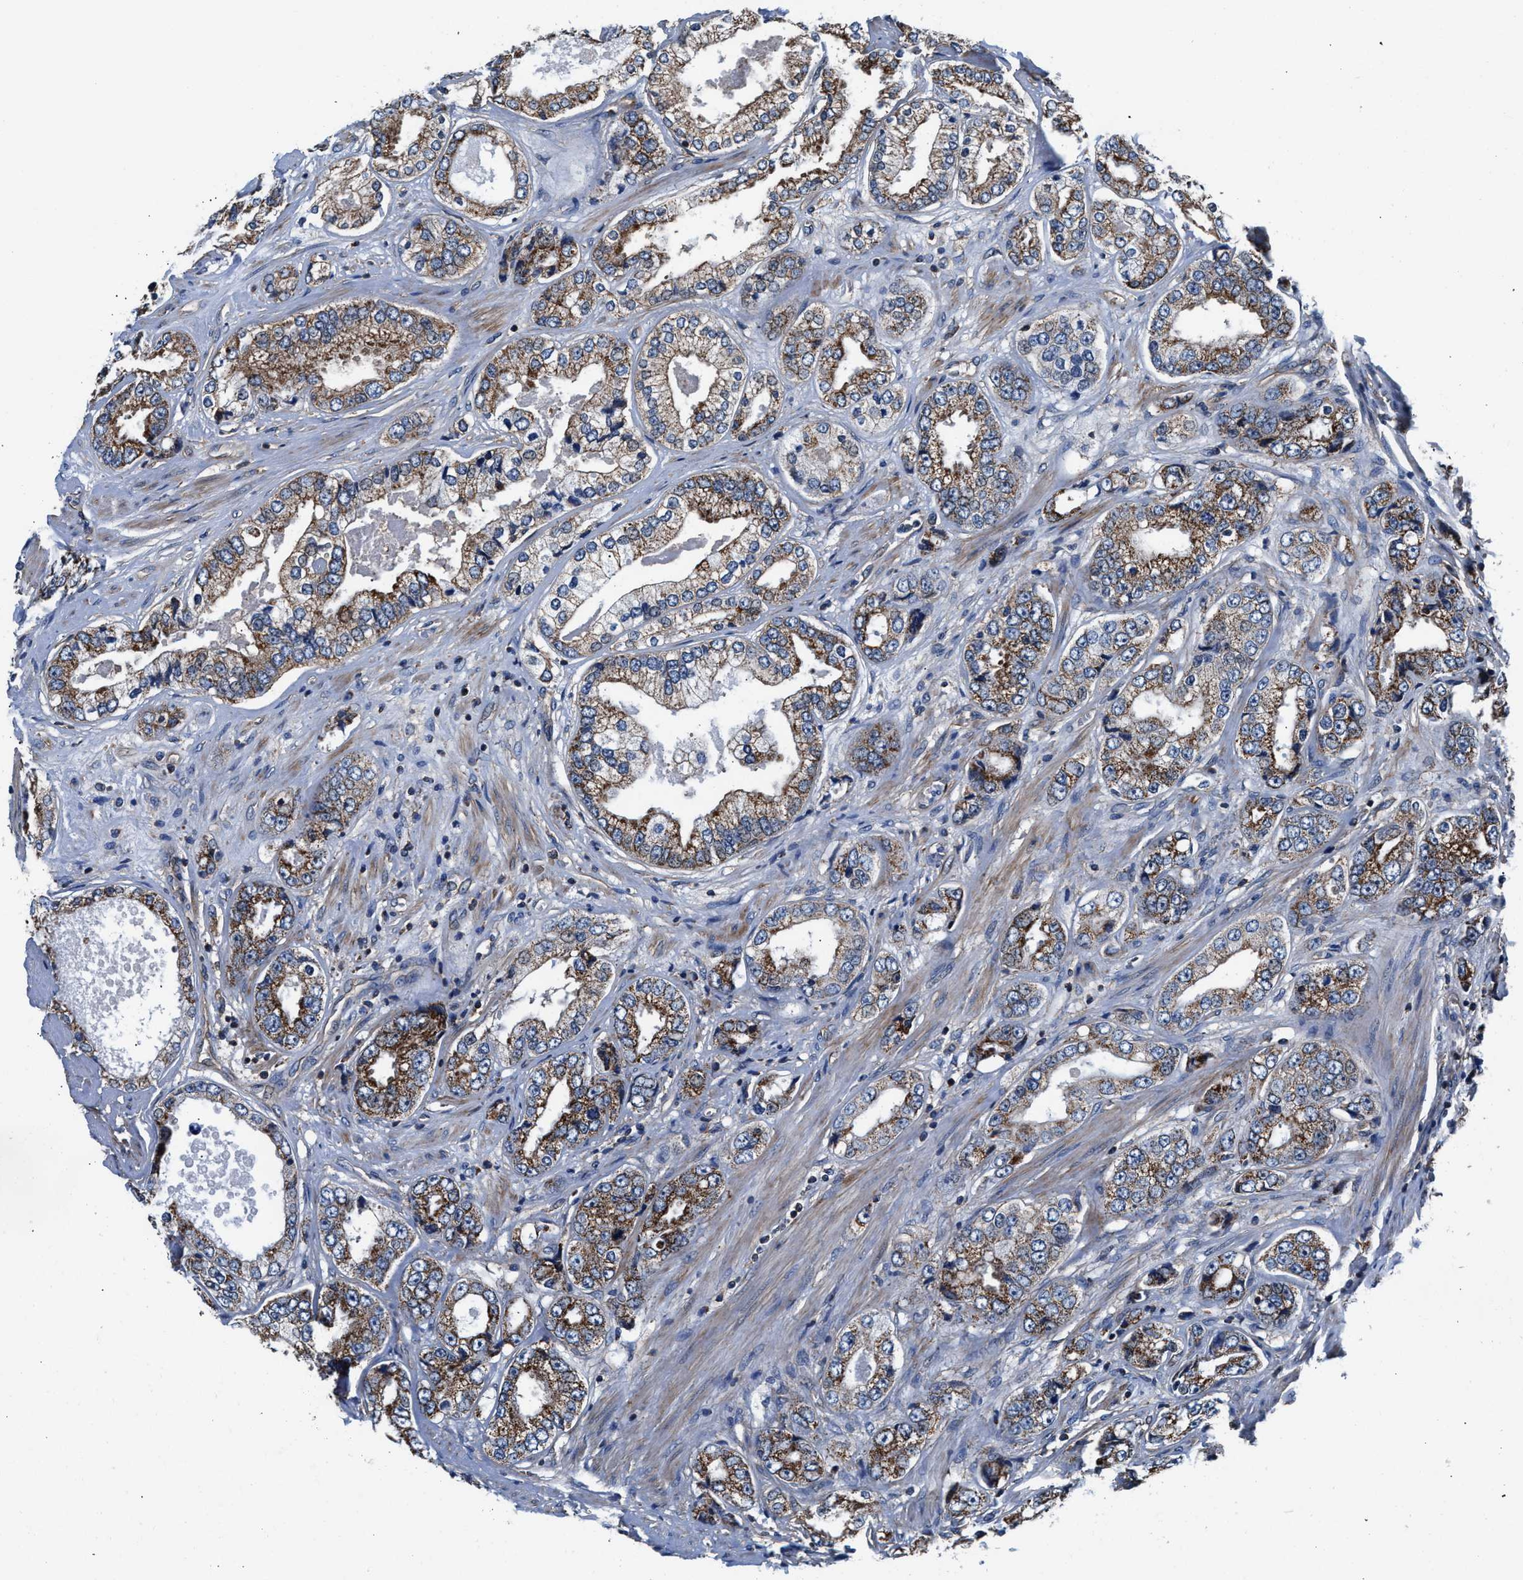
{"staining": {"intensity": "moderate", "quantity": ">75%", "location": "cytoplasmic/membranous"}, "tissue": "prostate cancer", "cell_type": "Tumor cells", "image_type": "cancer", "snomed": [{"axis": "morphology", "description": "Adenocarcinoma, High grade"}, {"axis": "topography", "description": "Prostate"}], "caption": "This is a micrograph of IHC staining of prostate high-grade adenocarcinoma, which shows moderate expression in the cytoplasmic/membranous of tumor cells.", "gene": "NKTR", "patient": {"sex": "male", "age": 61}}